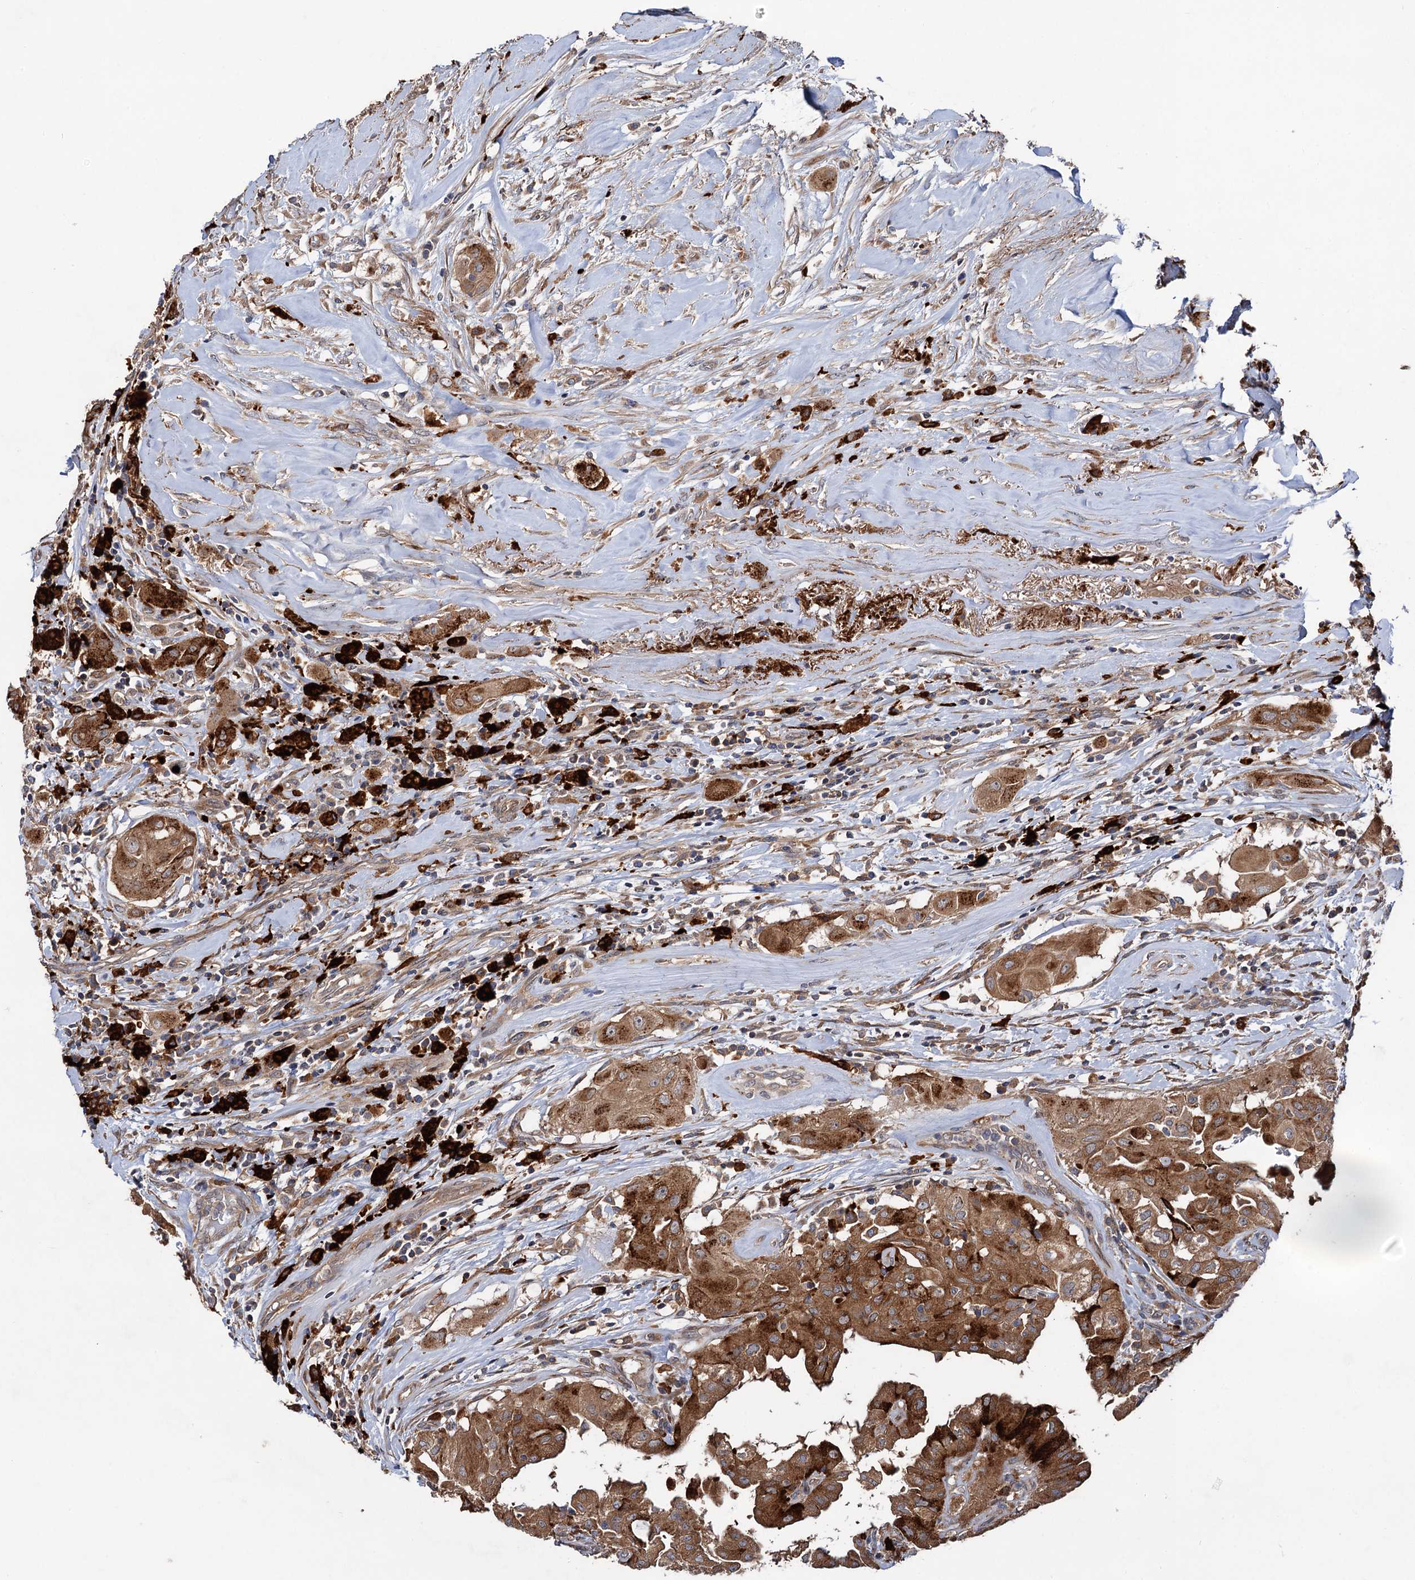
{"staining": {"intensity": "strong", "quantity": ">75%", "location": "cytoplasmic/membranous"}, "tissue": "thyroid cancer", "cell_type": "Tumor cells", "image_type": "cancer", "snomed": [{"axis": "morphology", "description": "Papillary adenocarcinoma, NOS"}, {"axis": "topography", "description": "Thyroid gland"}], "caption": "Human thyroid cancer stained with a protein marker displays strong staining in tumor cells.", "gene": "NAA25", "patient": {"sex": "female", "age": 59}}